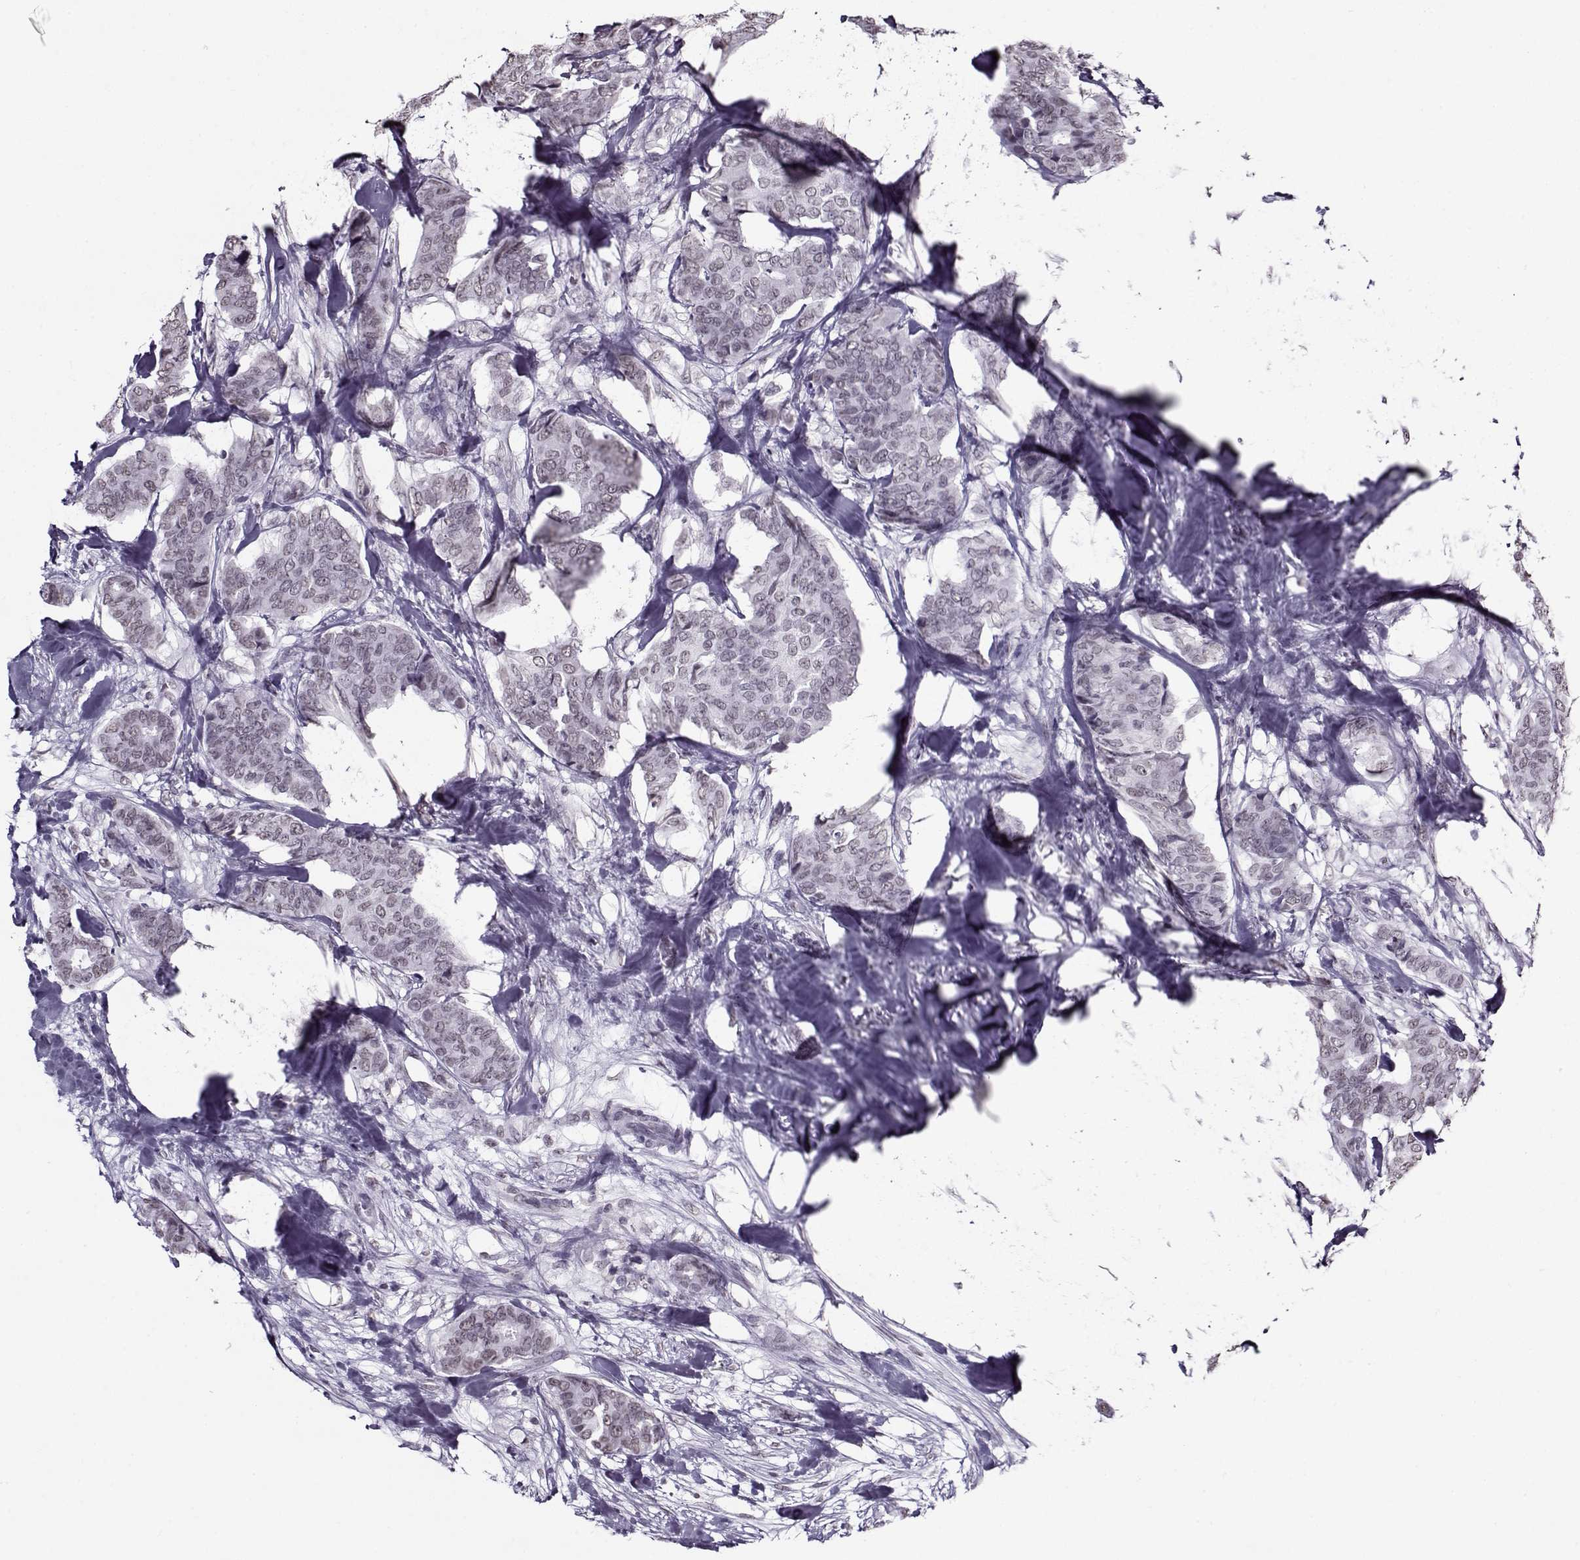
{"staining": {"intensity": "weak", "quantity": "<25%", "location": "nuclear"}, "tissue": "breast cancer", "cell_type": "Tumor cells", "image_type": "cancer", "snomed": [{"axis": "morphology", "description": "Duct carcinoma"}, {"axis": "topography", "description": "Breast"}], "caption": "The immunohistochemistry micrograph has no significant staining in tumor cells of breast cancer tissue.", "gene": "PRMT8", "patient": {"sex": "female", "age": 75}}